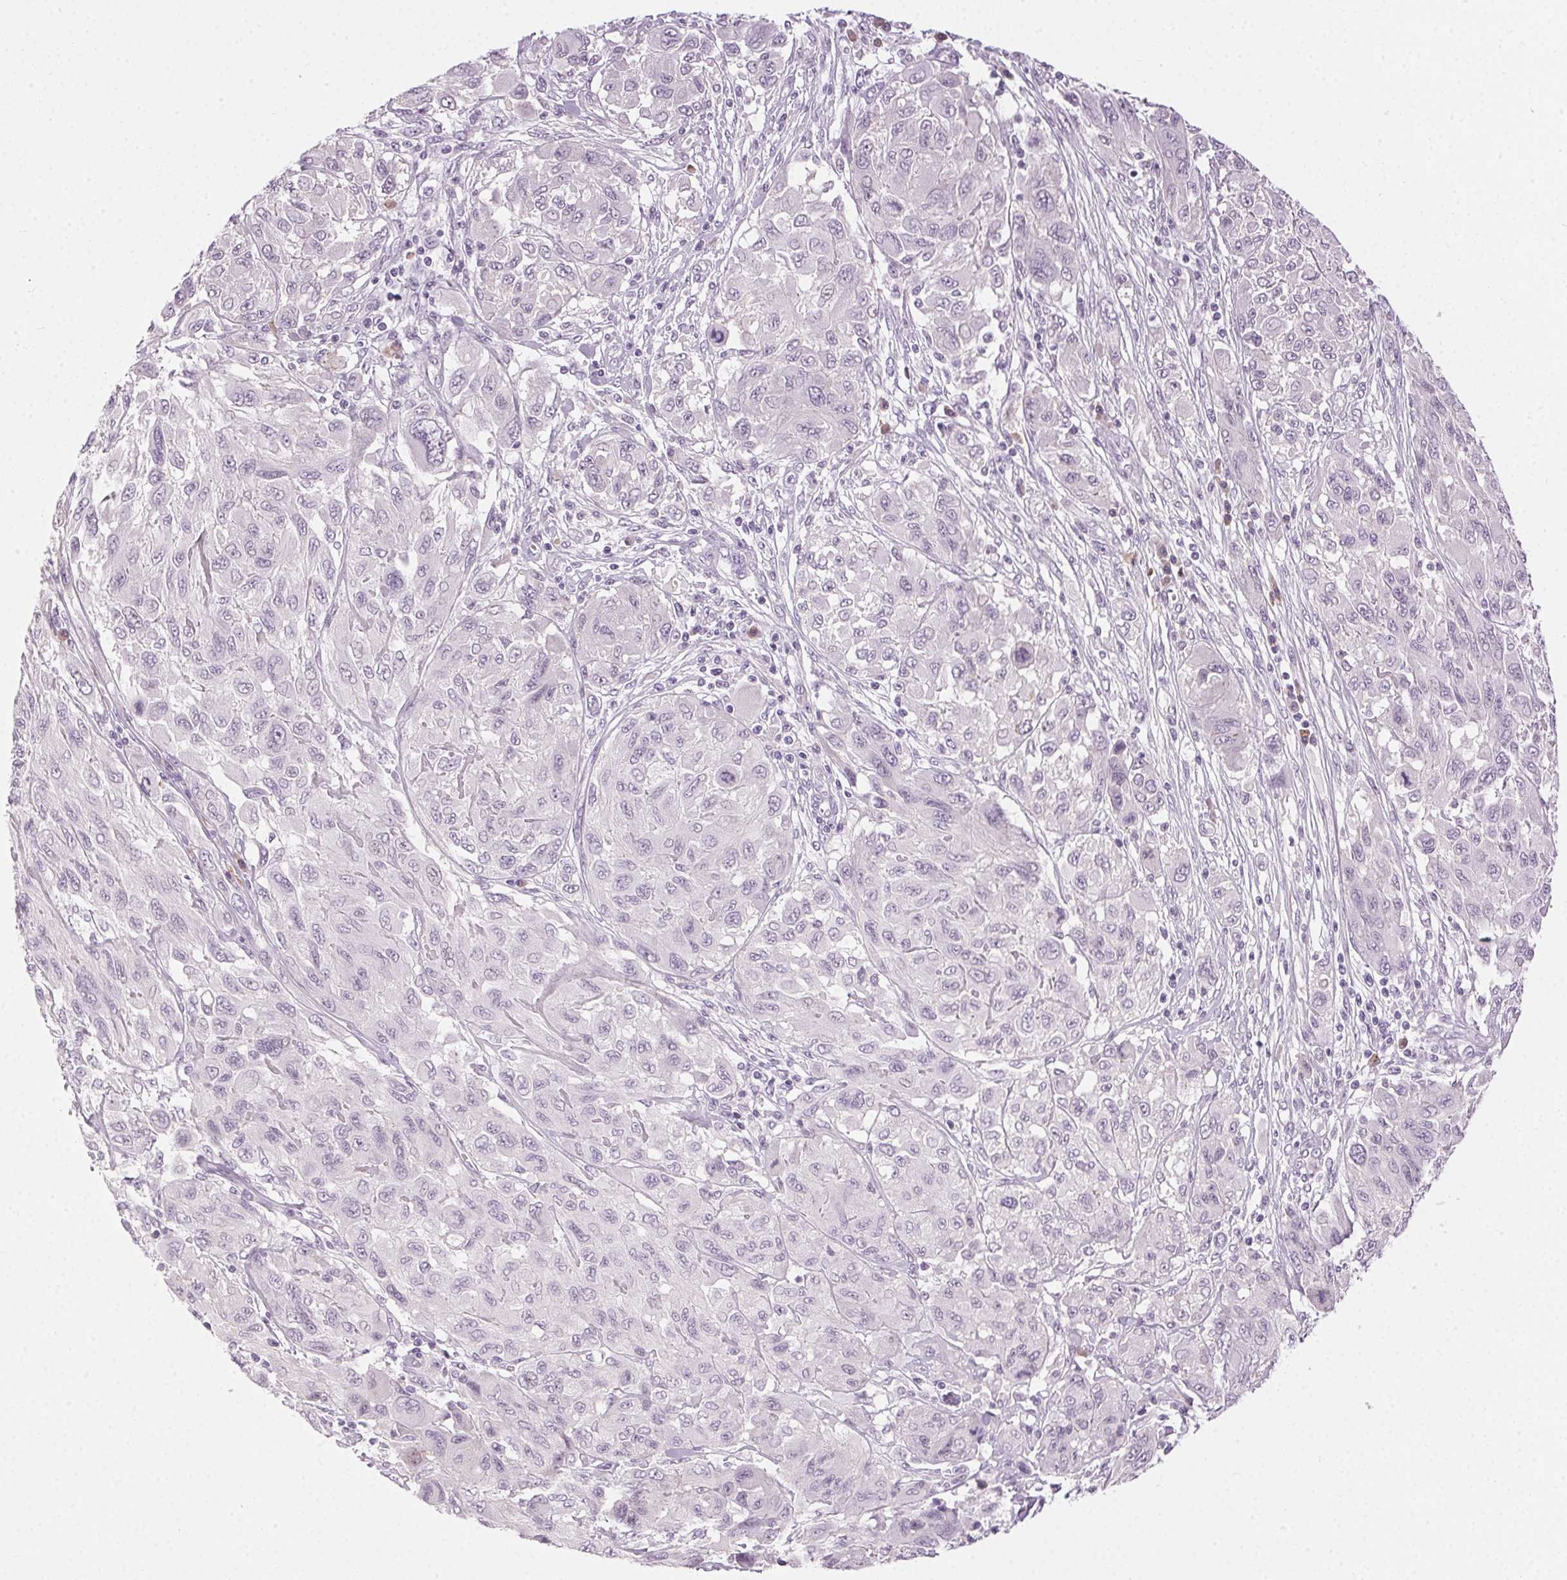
{"staining": {"intensity": "negative", "quantity": "none", "location": "none"}, "tissue": "melanoma", "cell_type": "Tumor cells", "image_type": "cancer", "snomed": [{"axis": "morphology", "description": "Malignant melanoma, NOS"}, {"axis": "topography", "description": "Skin"}], "caption": "Human malignant melanoma stained for a protein using IHC reveals no expression in tumor cells.", "gene": "HSF5", "patient": {"sex": "female", "age": 91}}